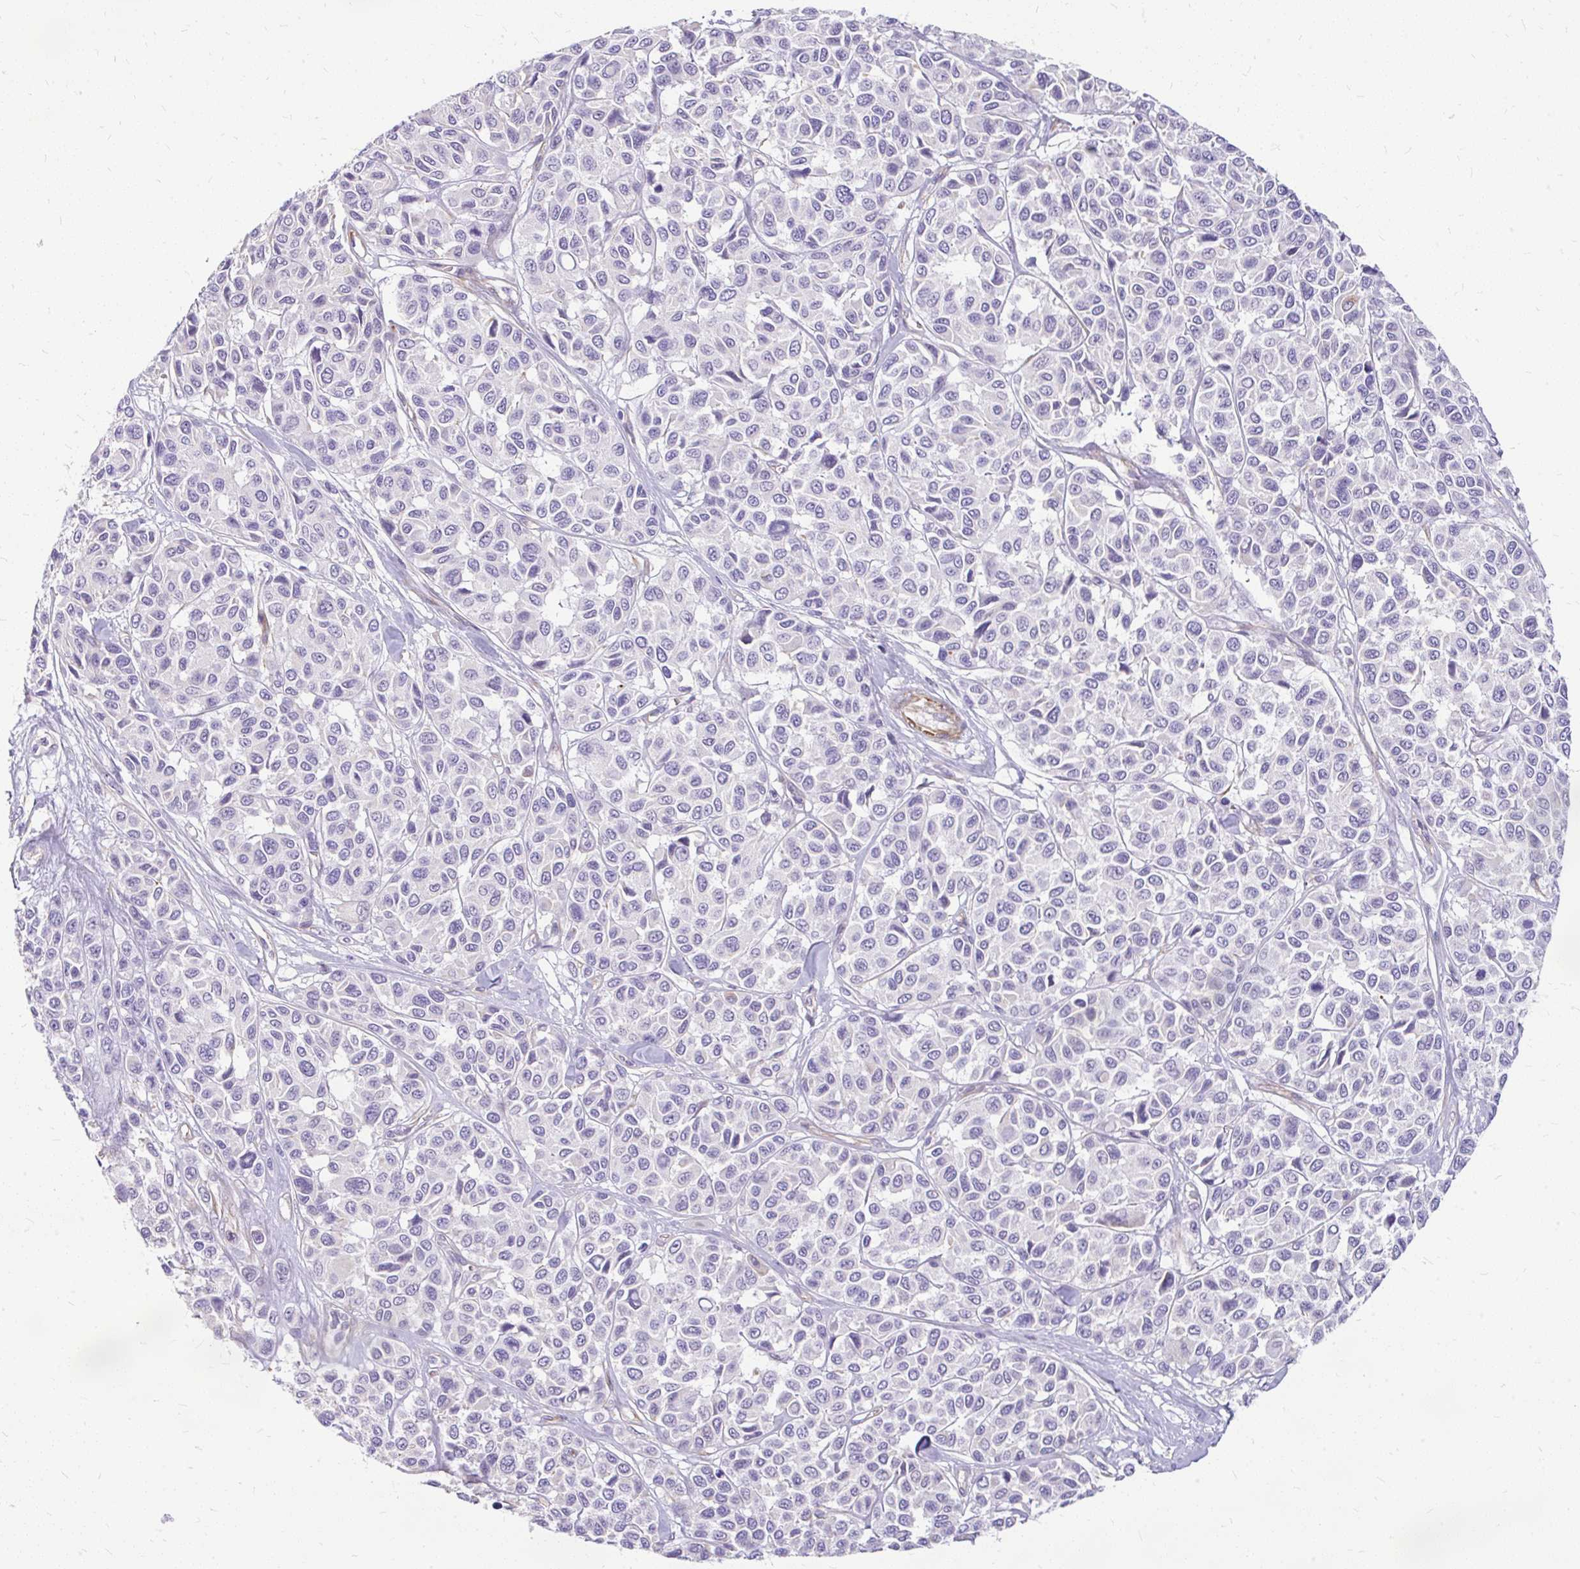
{"staining": {"intensity": "negative", "quantity": "none", "location": "none"}, "tissue": "melanoma", "cell_type": "Tumor cells", "image_type": "cancer", "snomed": [{"axis": "morphology", "description": "Malignant melanoma, NOS"}, {"axis": "topography", "description": "Skin"}], "caption": "Immunohistochemistry of malignant melanoma reveals no positivity in tumor cells.", "gene": "FAM83C", "patient": {"sex": "female", "age": 66}}